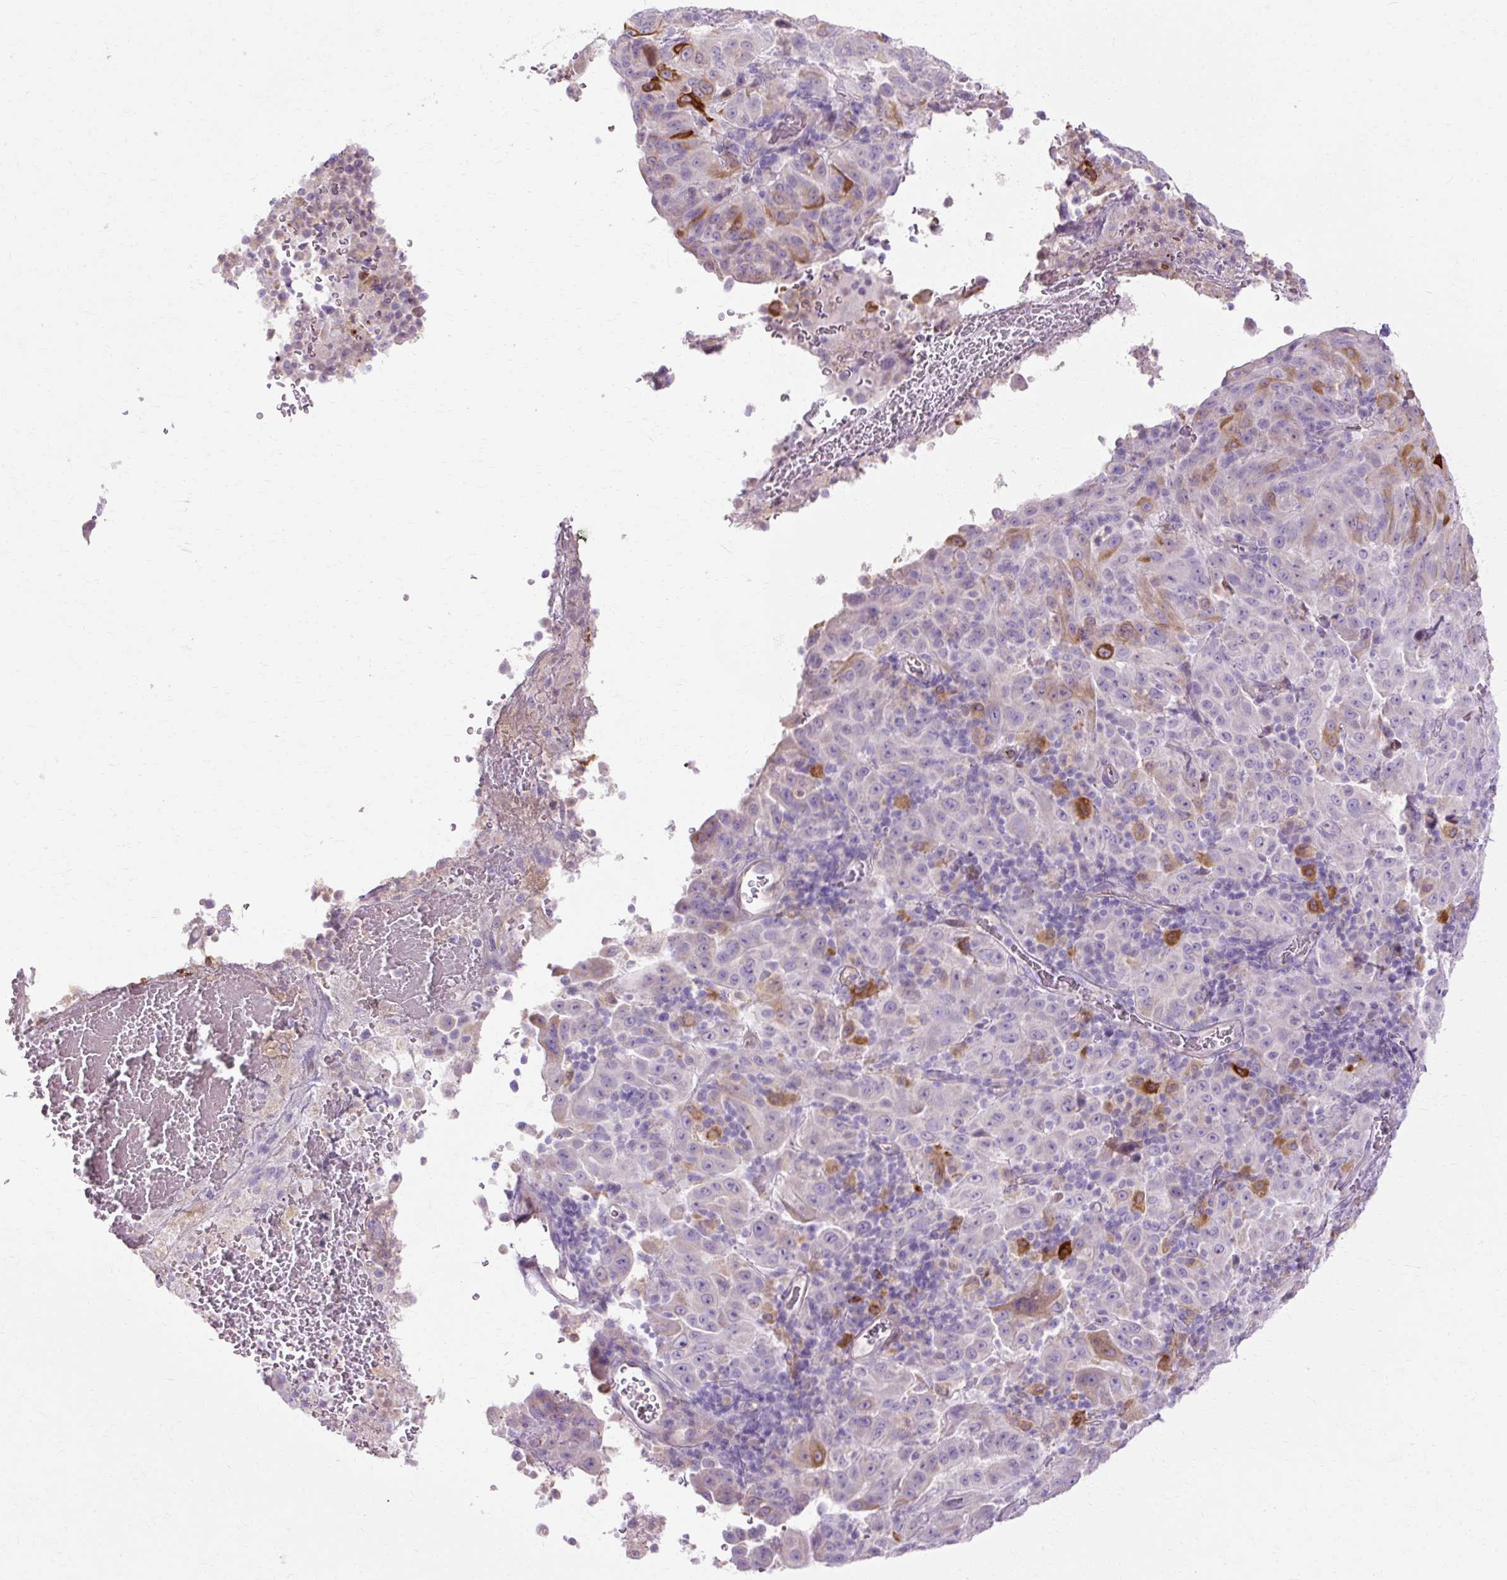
{"staining": {"intensity": "weak", "quantity": "<25%", "location": "cytoplasmic/membranous"}, "tissue": "pancreatic cancer", "cell_type": "Tumor cells", "image_type": "cancer", "snomed": [{"axis": "morphology", "description": "Adenocarcinoma, NOS"}, {"axis": "topography", "description": "Pancreas"}], "caption": "A histopathology image of pancreatic adenocarcinoma stained for a protein reveals no brown staining in tumor cells.", "gene": "HSD11B1", "patient": {"sex": "male", "age": 63}}